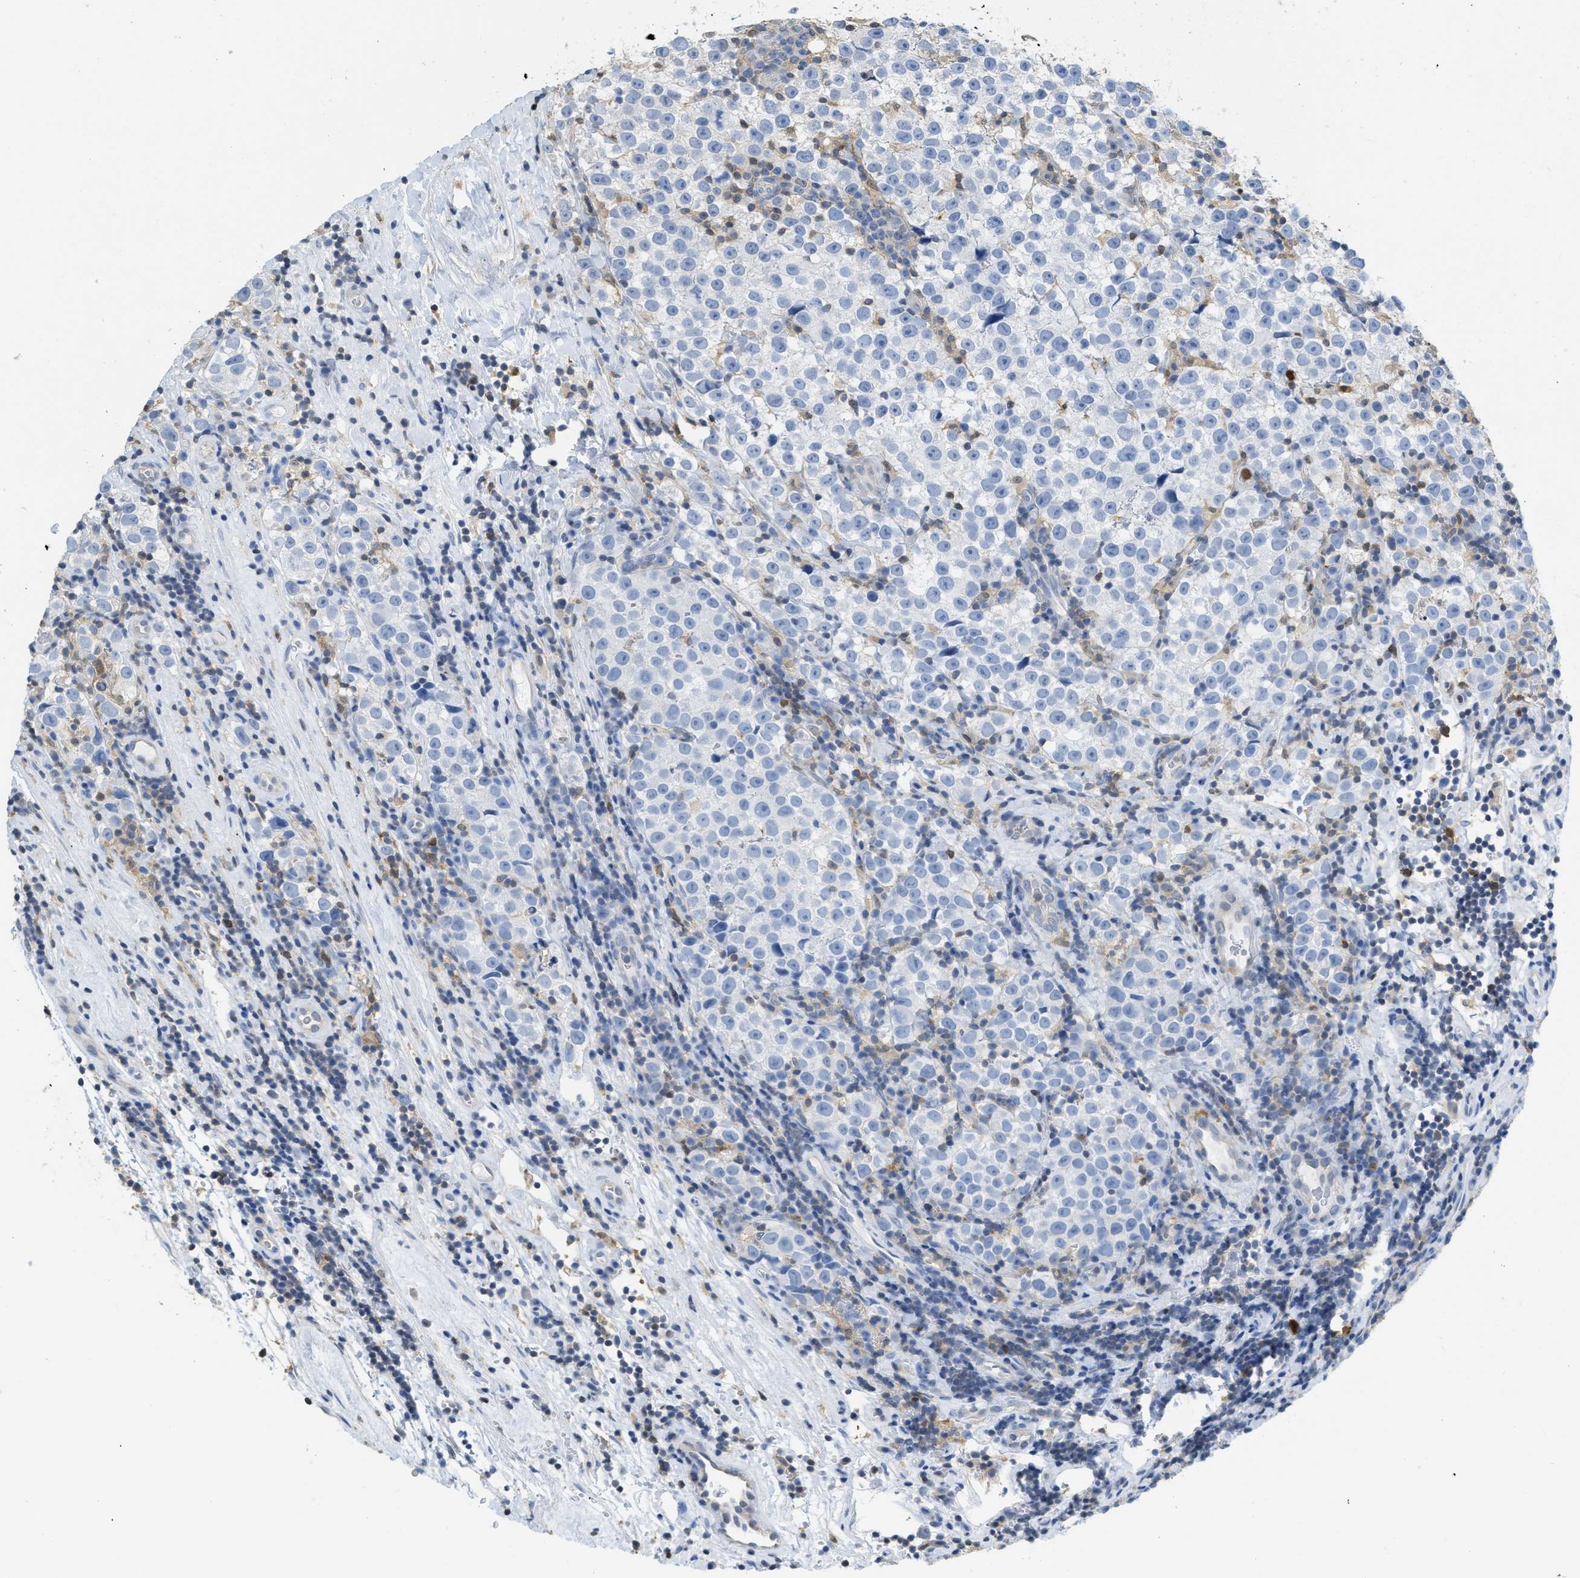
{"staining": {"intensity": "negative", "quantity": "none", "location": "none"}, "tissue": "testis cancer", "cell_type": "Tumor cells", "image_type": "cancer", "snomed": [{"axis": "morphology", "description": "Normal tissue, NOS"}, {"axis": "morphology", "description": "Seminoma, NOS"}, {"axis": "topography", "description": "Testis"}], "caption": "This is an immunohistochemistry histopathology image of testis cancer. There is no expression in tumor cells.", "gene": "SERPINB1", "patient": {"sex": "male", "age": 43}}